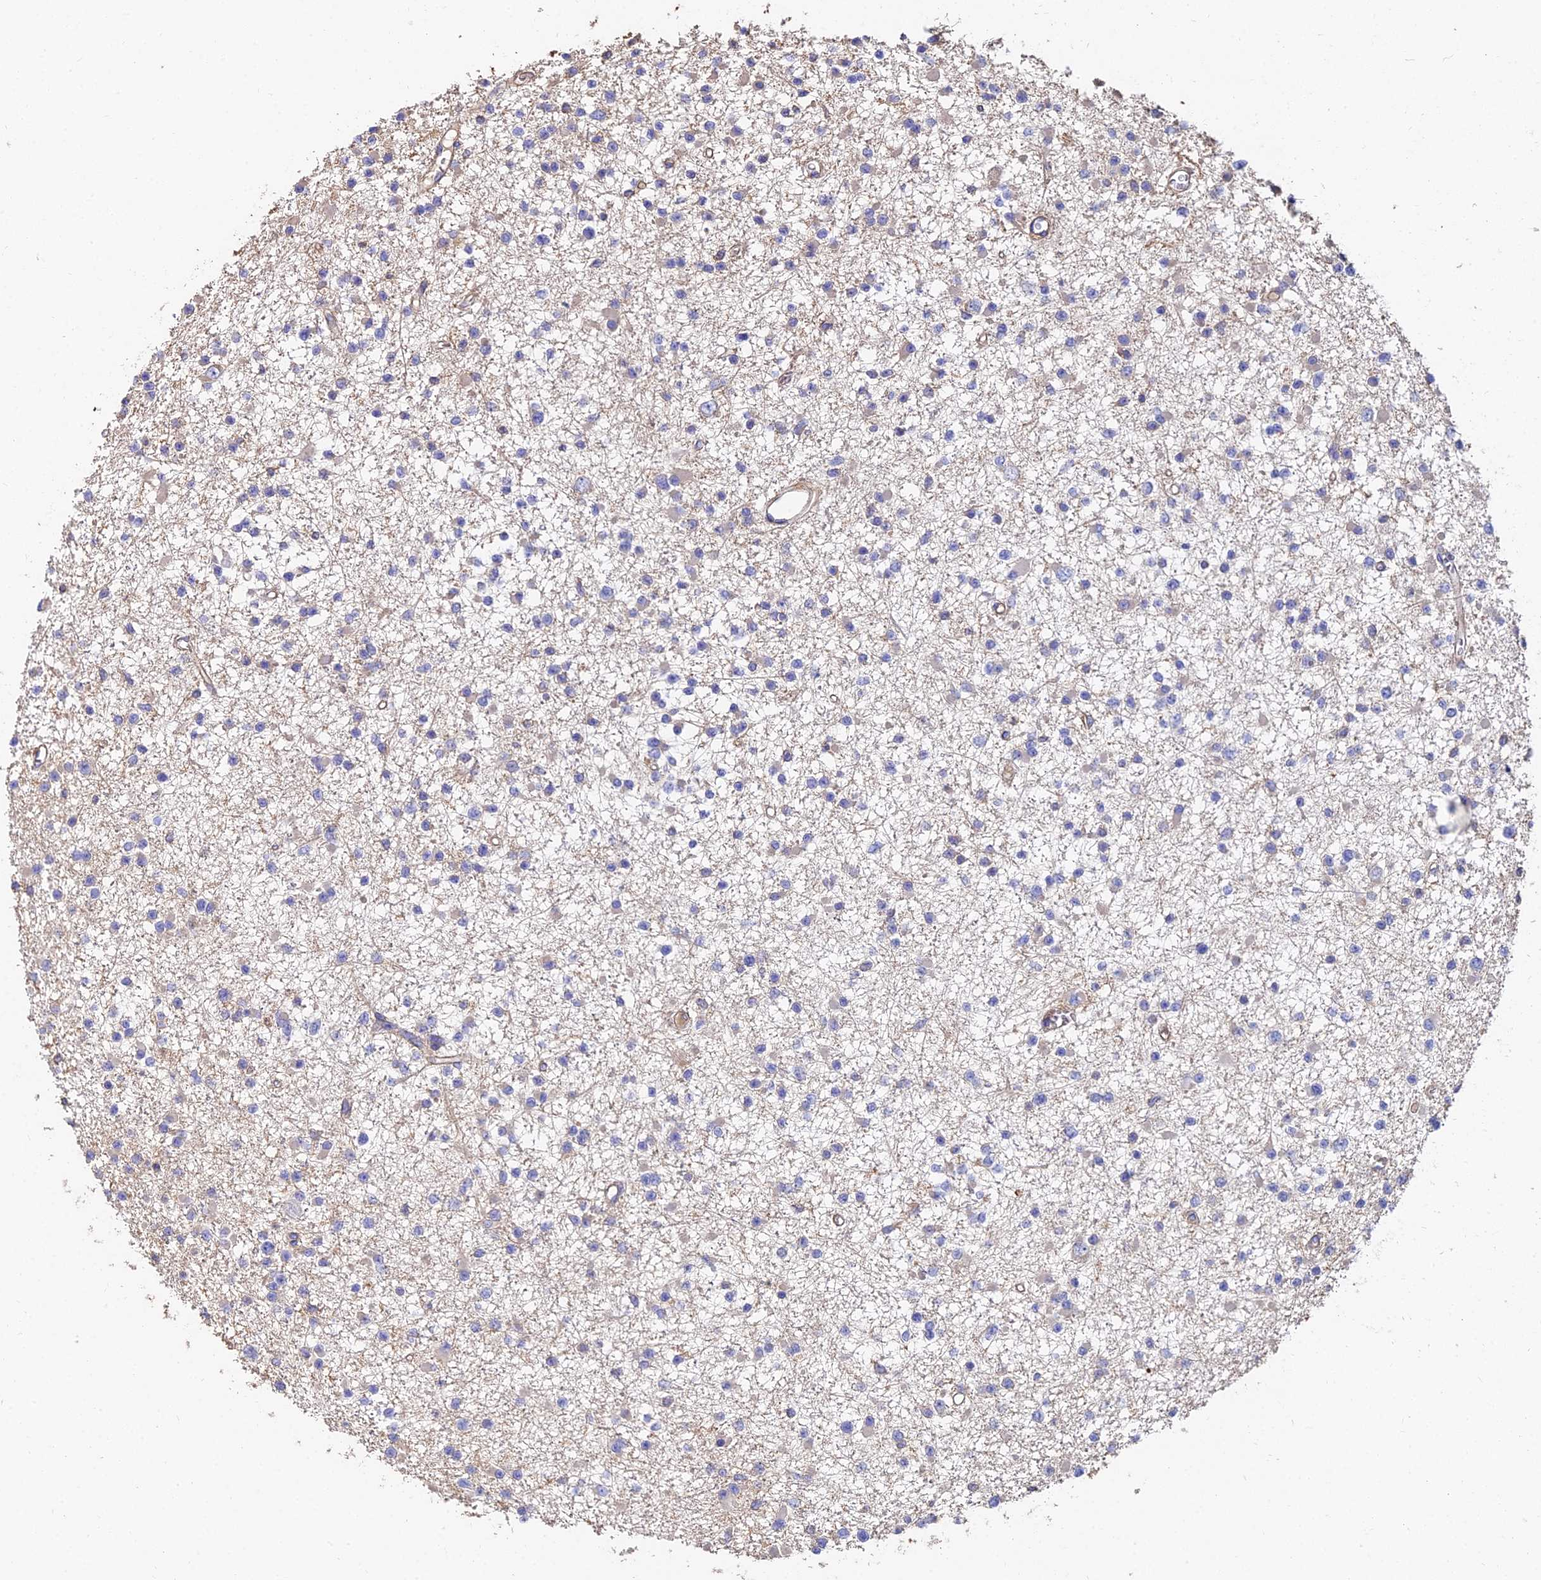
{"staining": {"intensity": "weak", "quantity": "<25%", "location": "cytoplasmic/membranous"}, "tissue": "glioma", "cell_type": "Tumor cells", "image_type": "cancer", "snomed": [{"axis": "morphology", "description": "Glioma, malignant, Low grade"}, {"axis": "topography", "description": "Brain"}], "caption": "Photomicrograph shows no protein positivity in tumor cells of malignant glioma (low-grade) tissue.", "gene": "EXT1", "patient": {"sex": "female", "age": 22}}